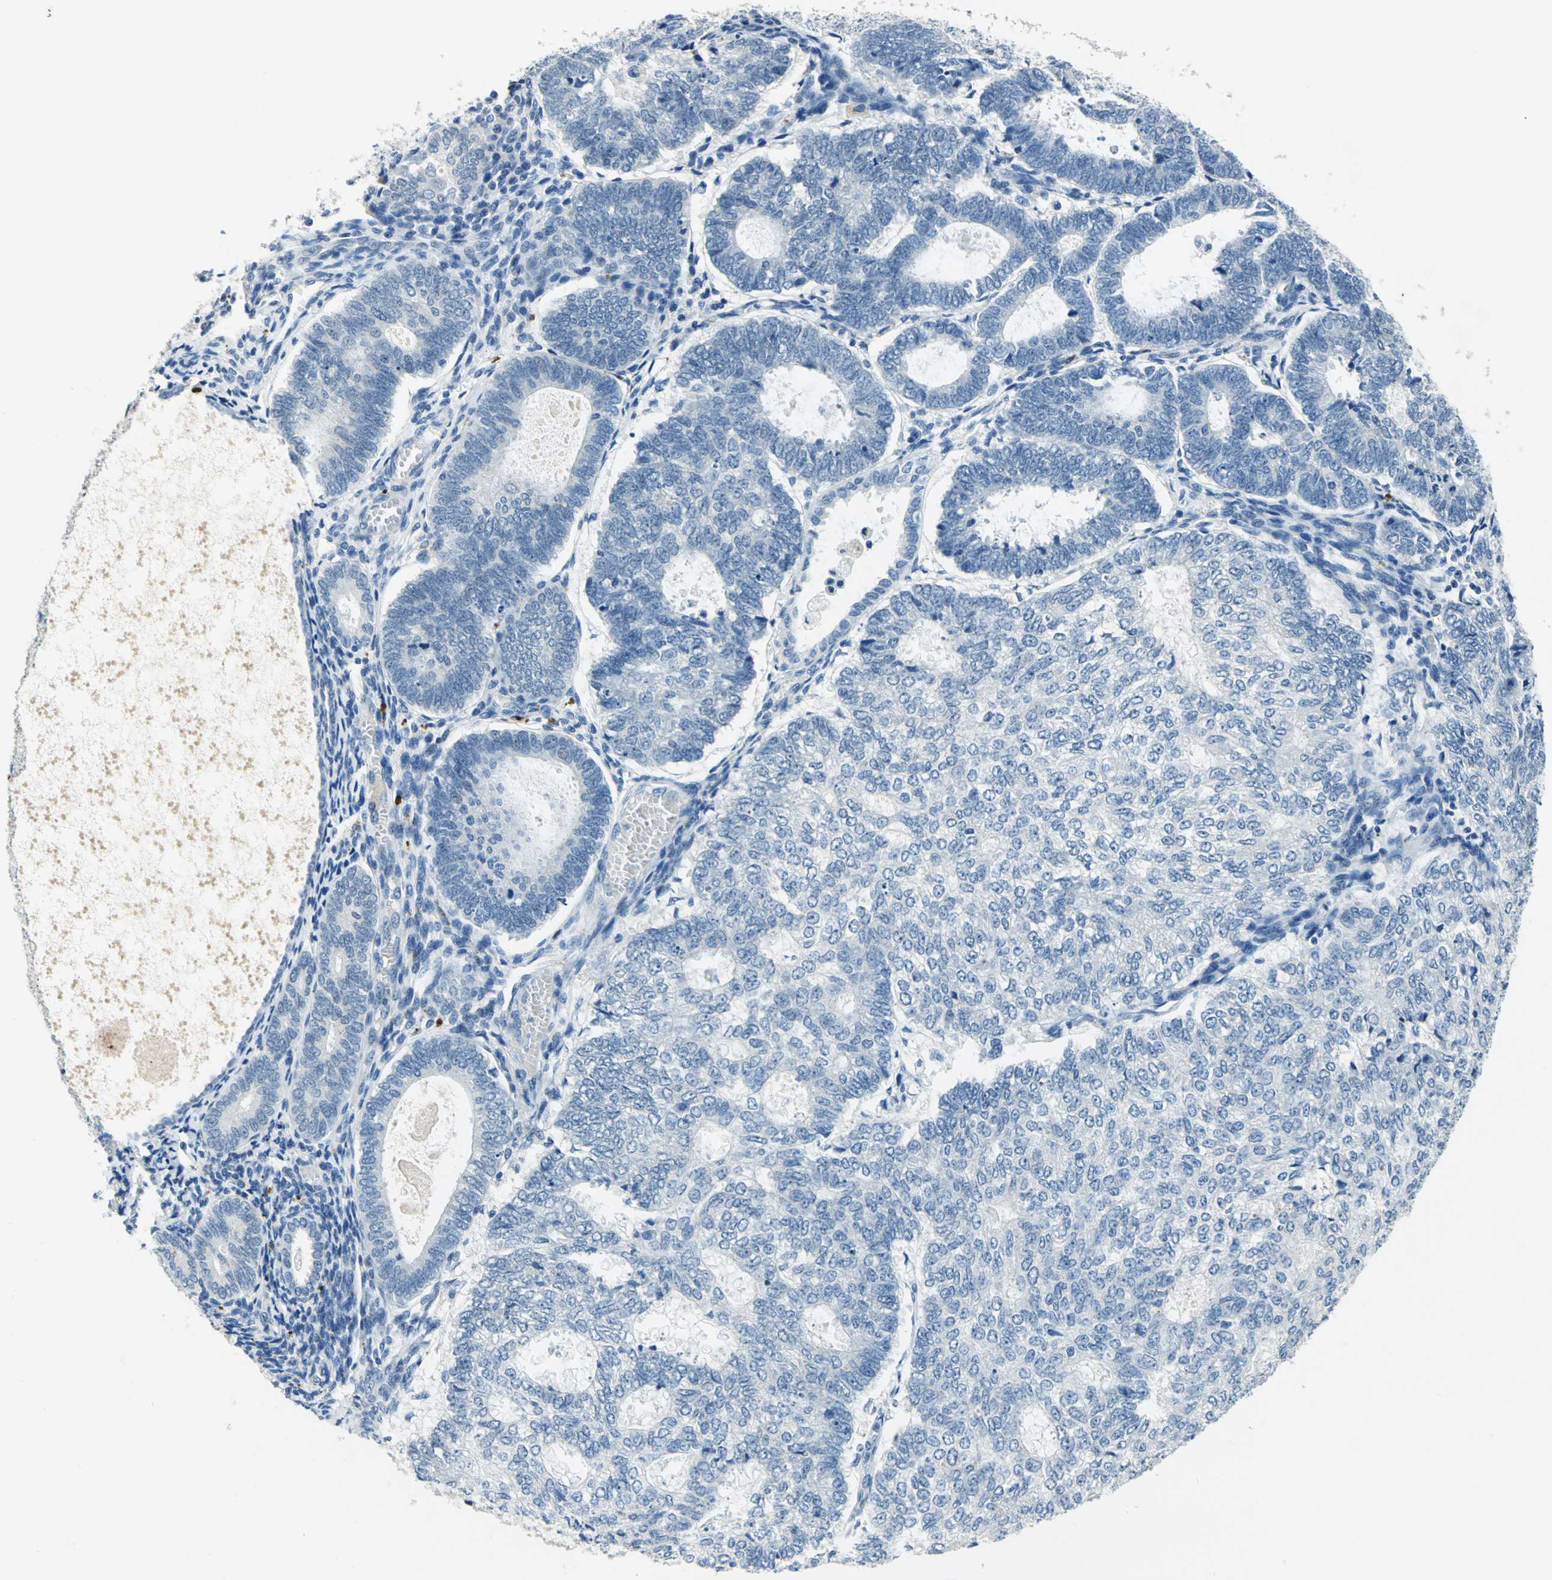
{"staining": {"intensity": "negative", "quantity": "none", "location": "none"}, "tissue": "endometrial cancer", "cell_type": "Tumor cells", "image_type": "cancer", "snomed": [{"axis": "morphology", "description": "Adenocarcinoma, NOS"}, {"axis": "topography", "description": "Uterus"}], "caption": "The photomicrograph exhibits no staining of tumor cells in adenocarcinoma (endometrial).", "gene": "RAD17", "patient": {"sex": "female", "age": 60}}